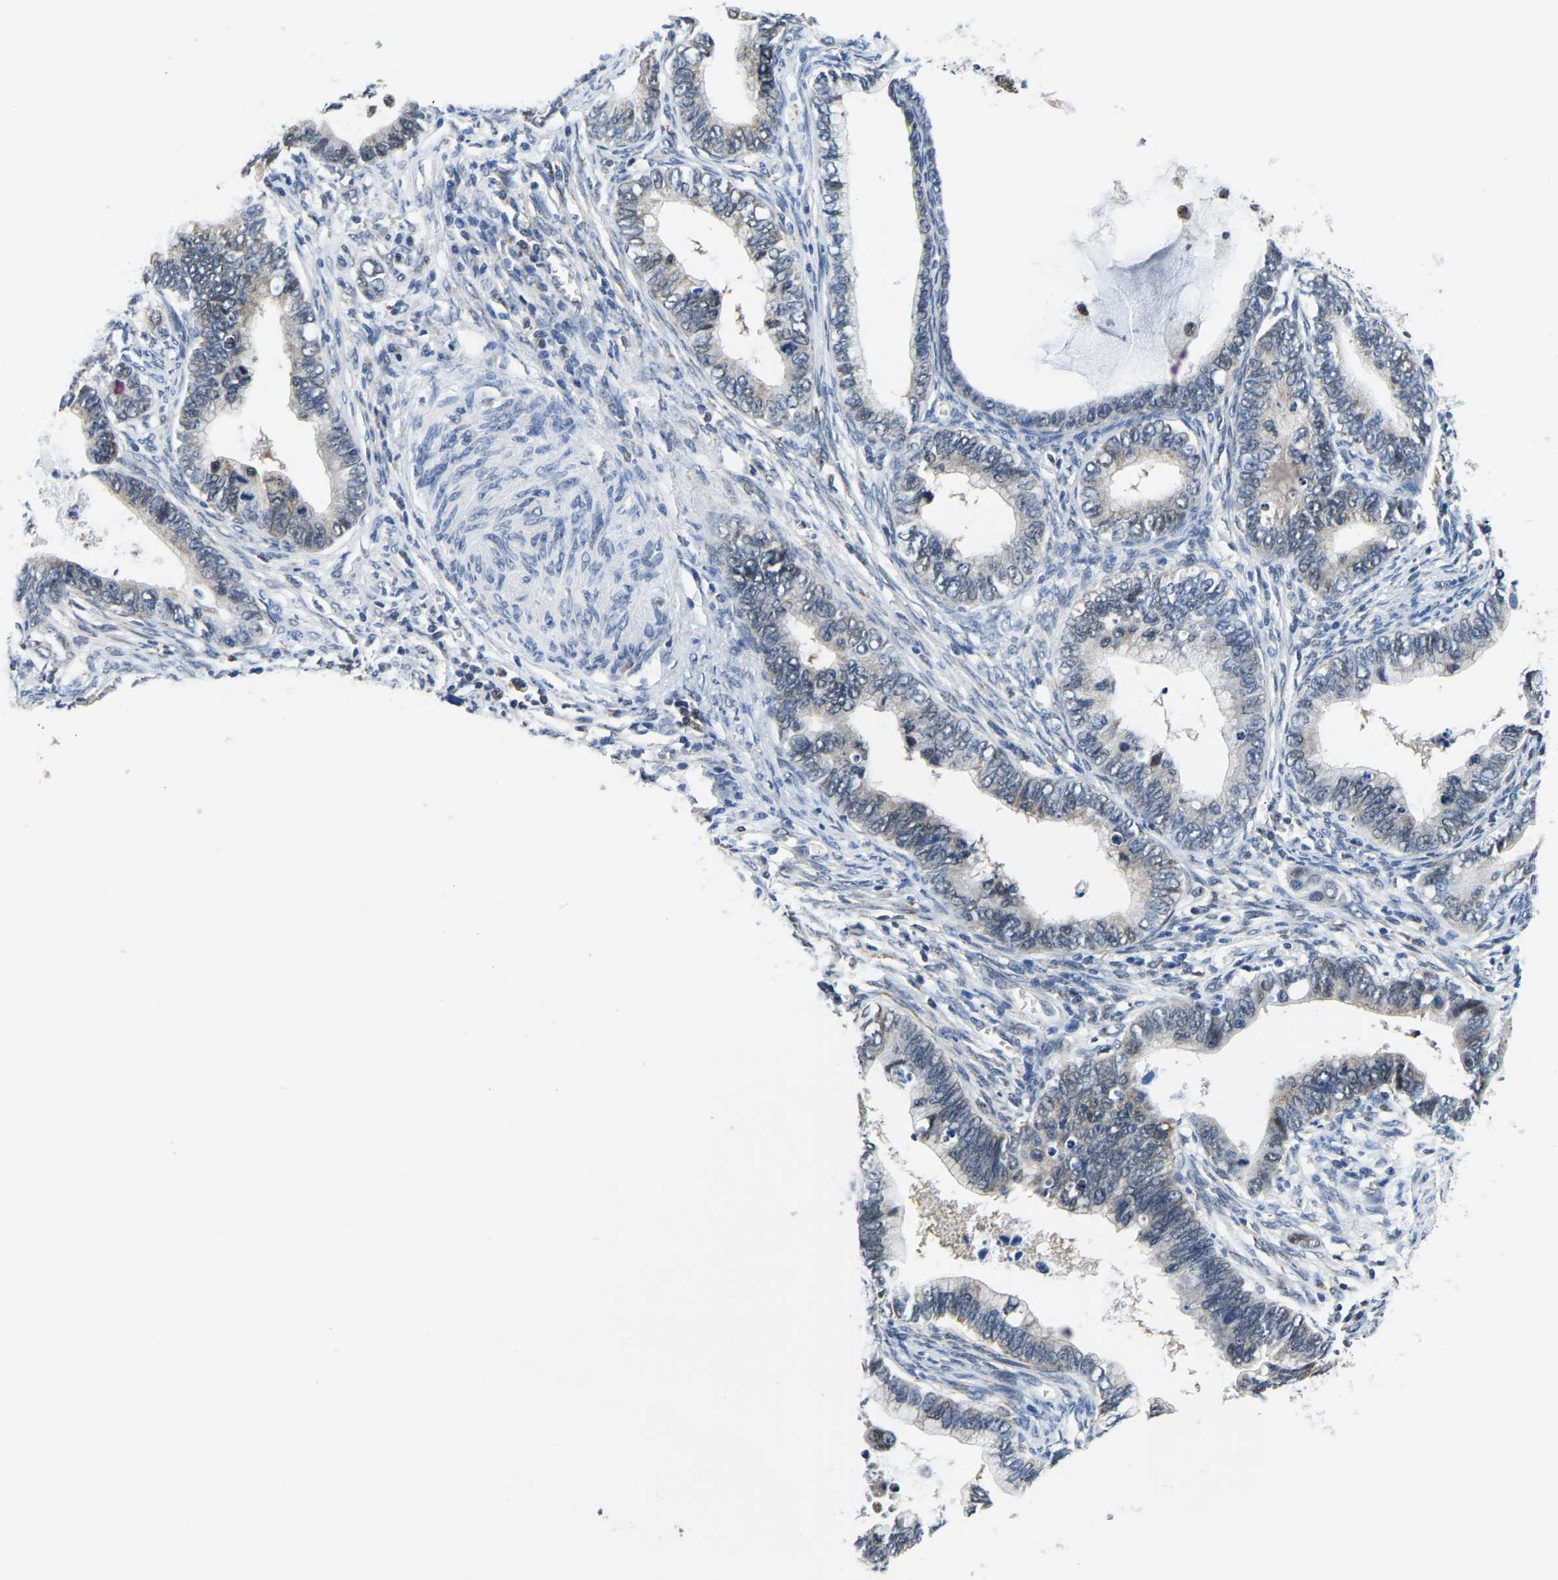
{"staining": {"intensity": "negative", "quantity": "none", "location": "none"}, "tissue": "cervical cancer", "cell_type": "Tumor cells", "image_type": "cancer", "snomed": [{"axis": "morphology", "description": "Adenocarcinoma, NOS"}, {"axis": "topography", "description": "Cervix"}], "caption": "Human adenocarcinoma (cervical) stained for a protein using immunohistochemistry exhibits no expression in tumor cells.", "gene": "BNIP3L", "patient": {"sex": "female", "age": 44}}